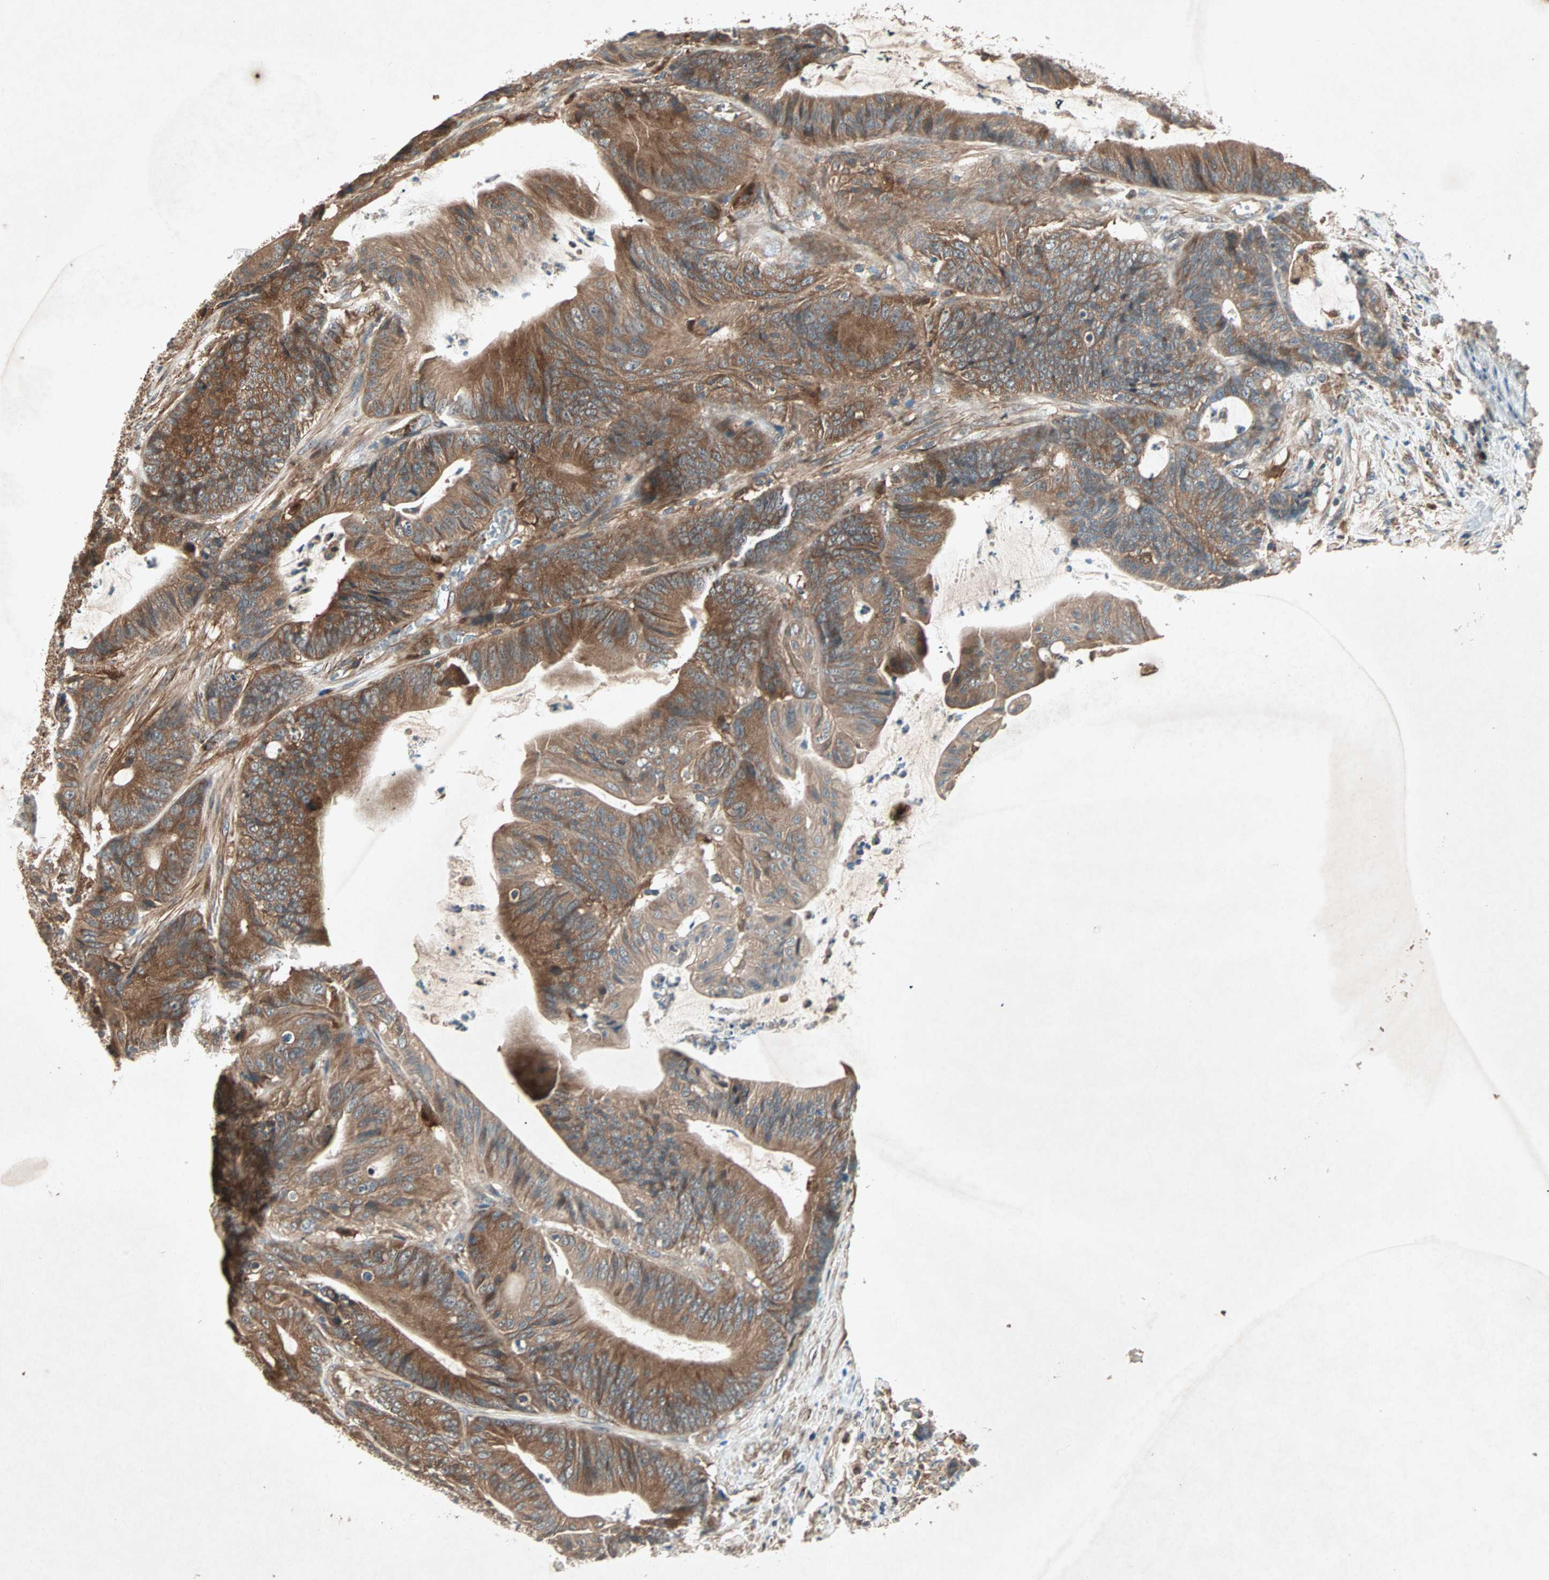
{"staining": {"intensity": "moderate", "quantity": ">75%", "location": "cytoplasmic/membranous"}, "tissue": "colorectal cancer", "cell_type": "Tumor cells", "image_type": "cancer", "snomed": [{"axis": "morphology", "description": "Adenocarcinoma, NOS"}, {"axis": "topography", "description": "Colon"}], "caption": "Approximately >75% of tumor cells in human colorectal adenocarcinoma demonstrate moderate cytoplasmic/membranous protein positivity as visualized by brown immunohistochemical staining.", "gene": "SDSL", "patient": {"sex": "female", "age": 84}}